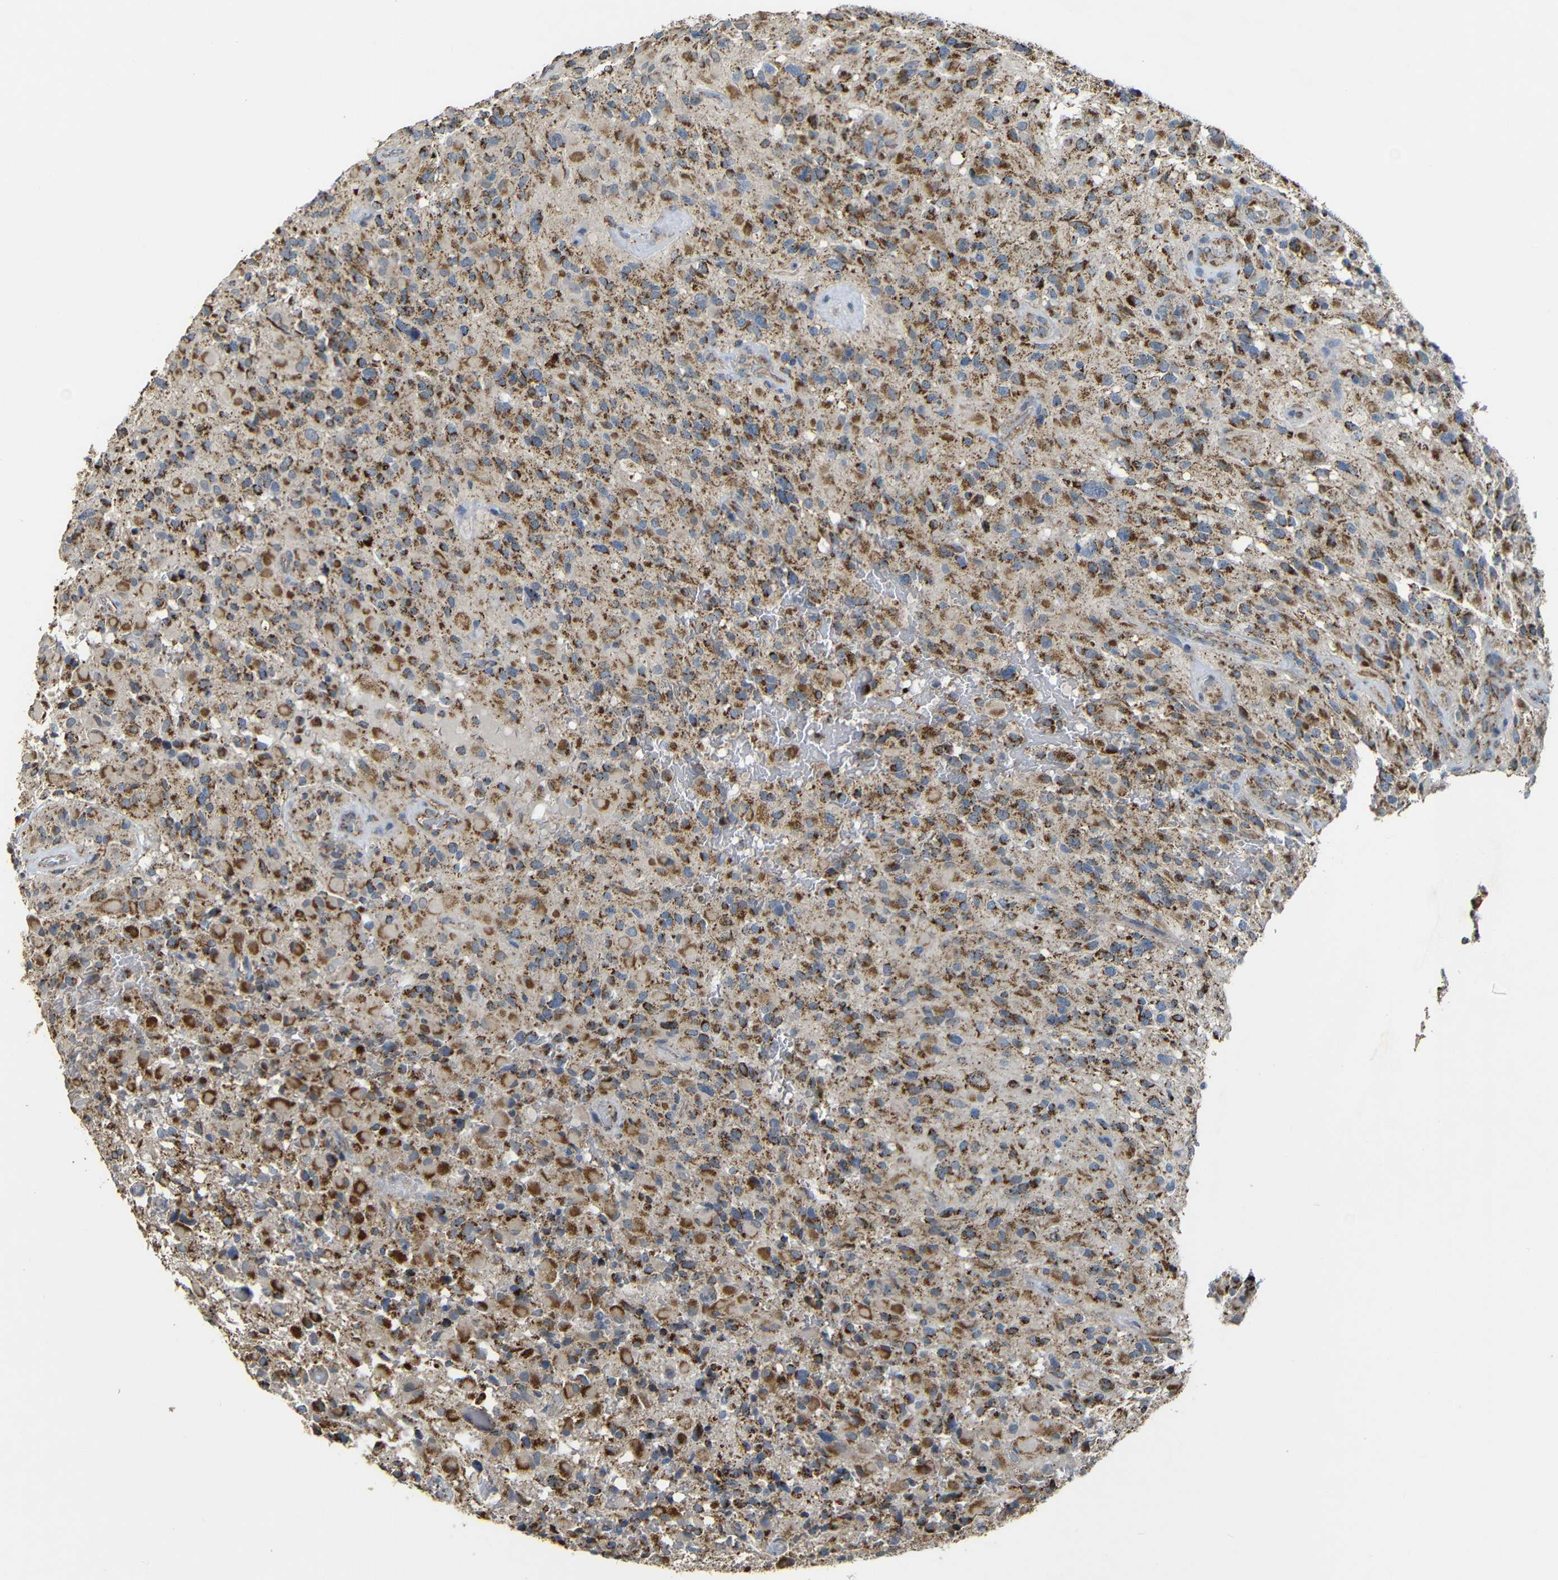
{"staining": {"intensity": "moderate", "quantity": ">75%", "location": "cytoplasmic/membranous"}, "tissue": "glioma", "cell_type": "Tumor cells", "image_type": "cancer", "snomed": [{"axis": "morphology", "description": "Glioma, malignant, High grade"}, {"axis": "topography", "description": "Brain"}], "caption": "Immunohistochemical staining of human glioma demonstrates medium levels of moderate cytoplasmic/membranous staining in approximately >75% of tumor cells.", "gene": "NR3C2", "patient": {"sex": "male", "age": 71}}